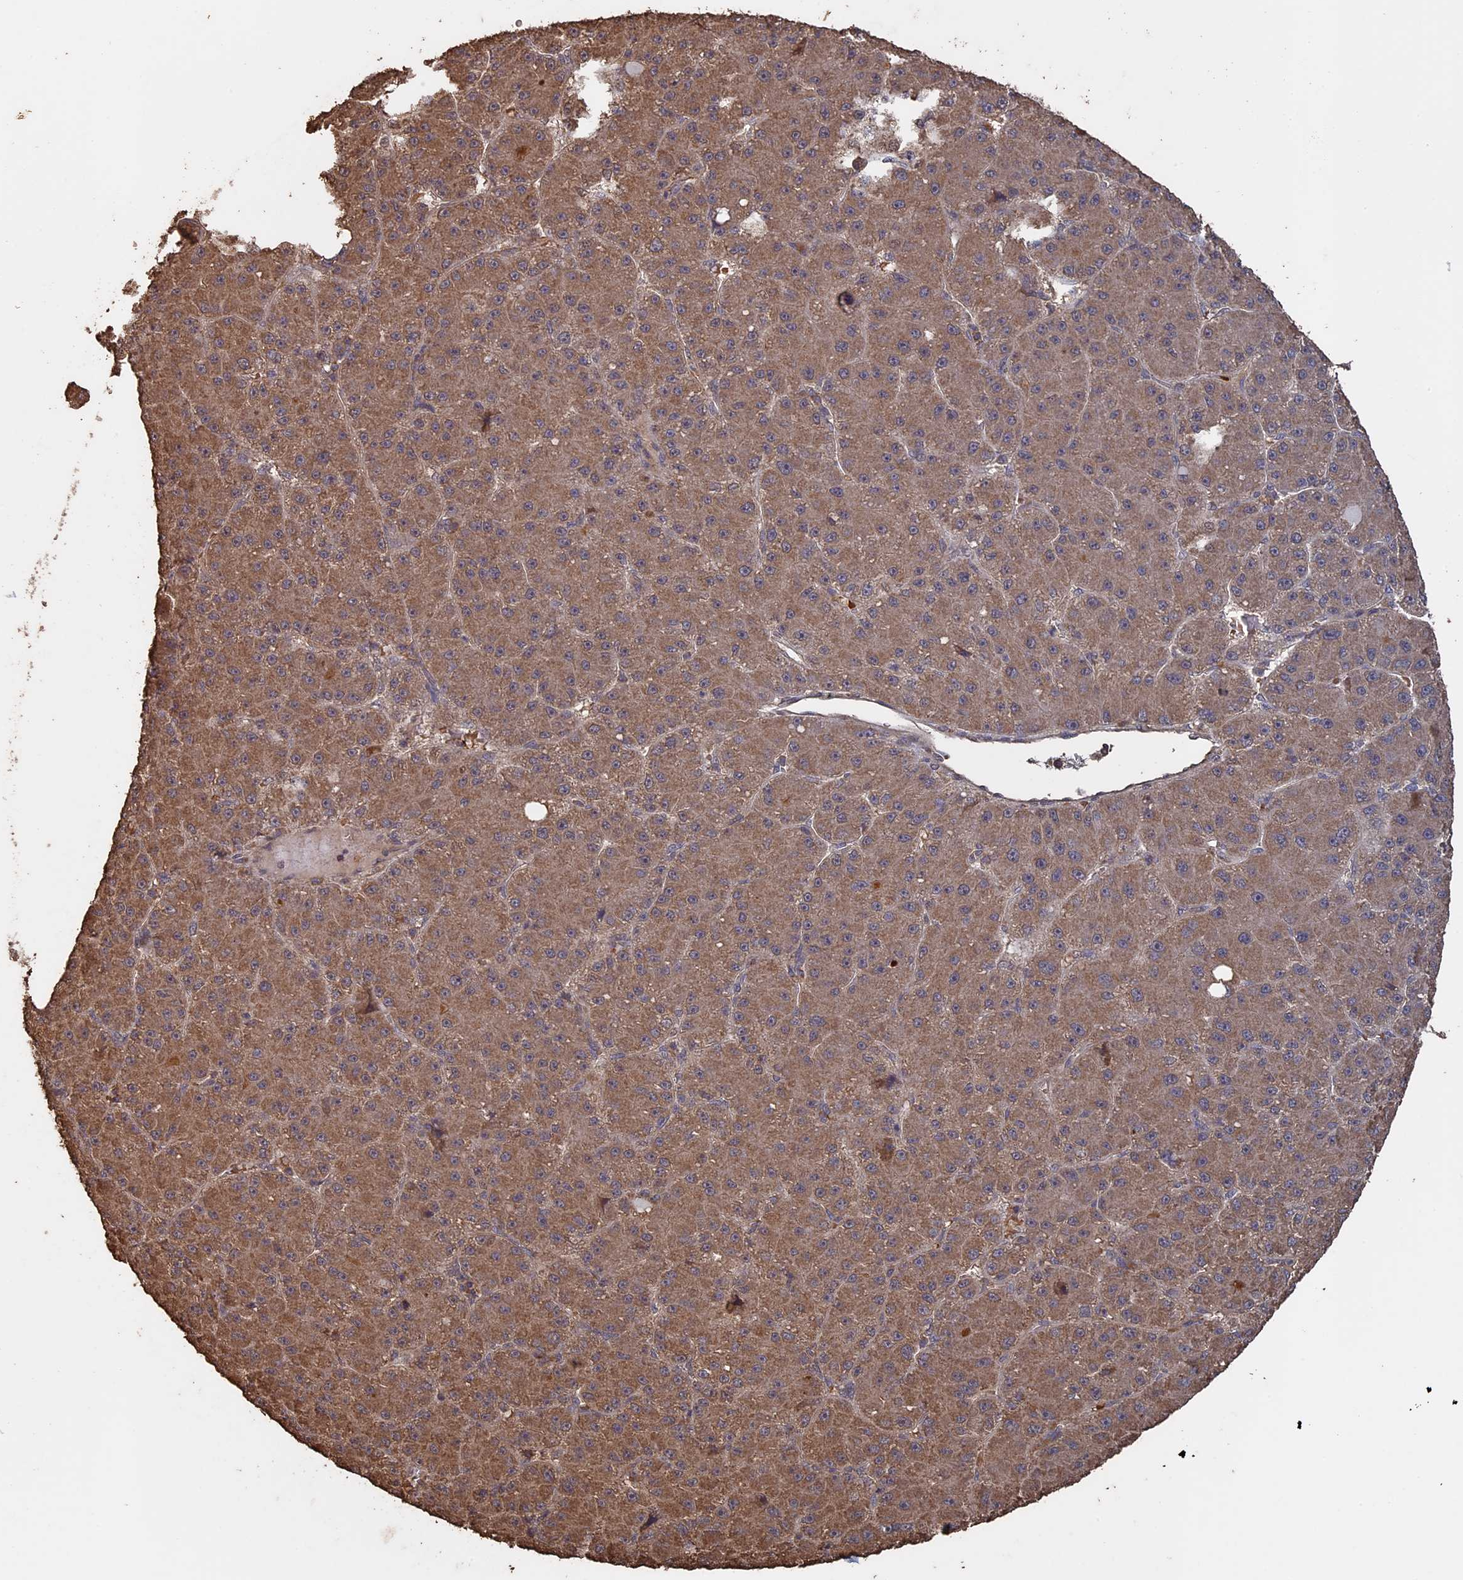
{"staining": {"intensity": "moderate", "quantity": ">75%", "location": "cytoplasmic/membranous"}, "tissue": "liver cancer", "cell_type": "Tumor cells", "image_type": "cancer", "snomed": [{"axis": "morphology", "description": "Carcinoma, Hepatocellular, NOS"}, {"axis": "topography", "description": "Liver"}], "caption": "Immunohistochemistry of liver cancer reveals medium levels of moderate cytoplasmic/membranous staining in about >75% of tumor cells. The protein of interest is shown in brown color, while the nuclei are stained blue.", "gene": "HUNK", "patient": {"sex": "male", "age": 67}}